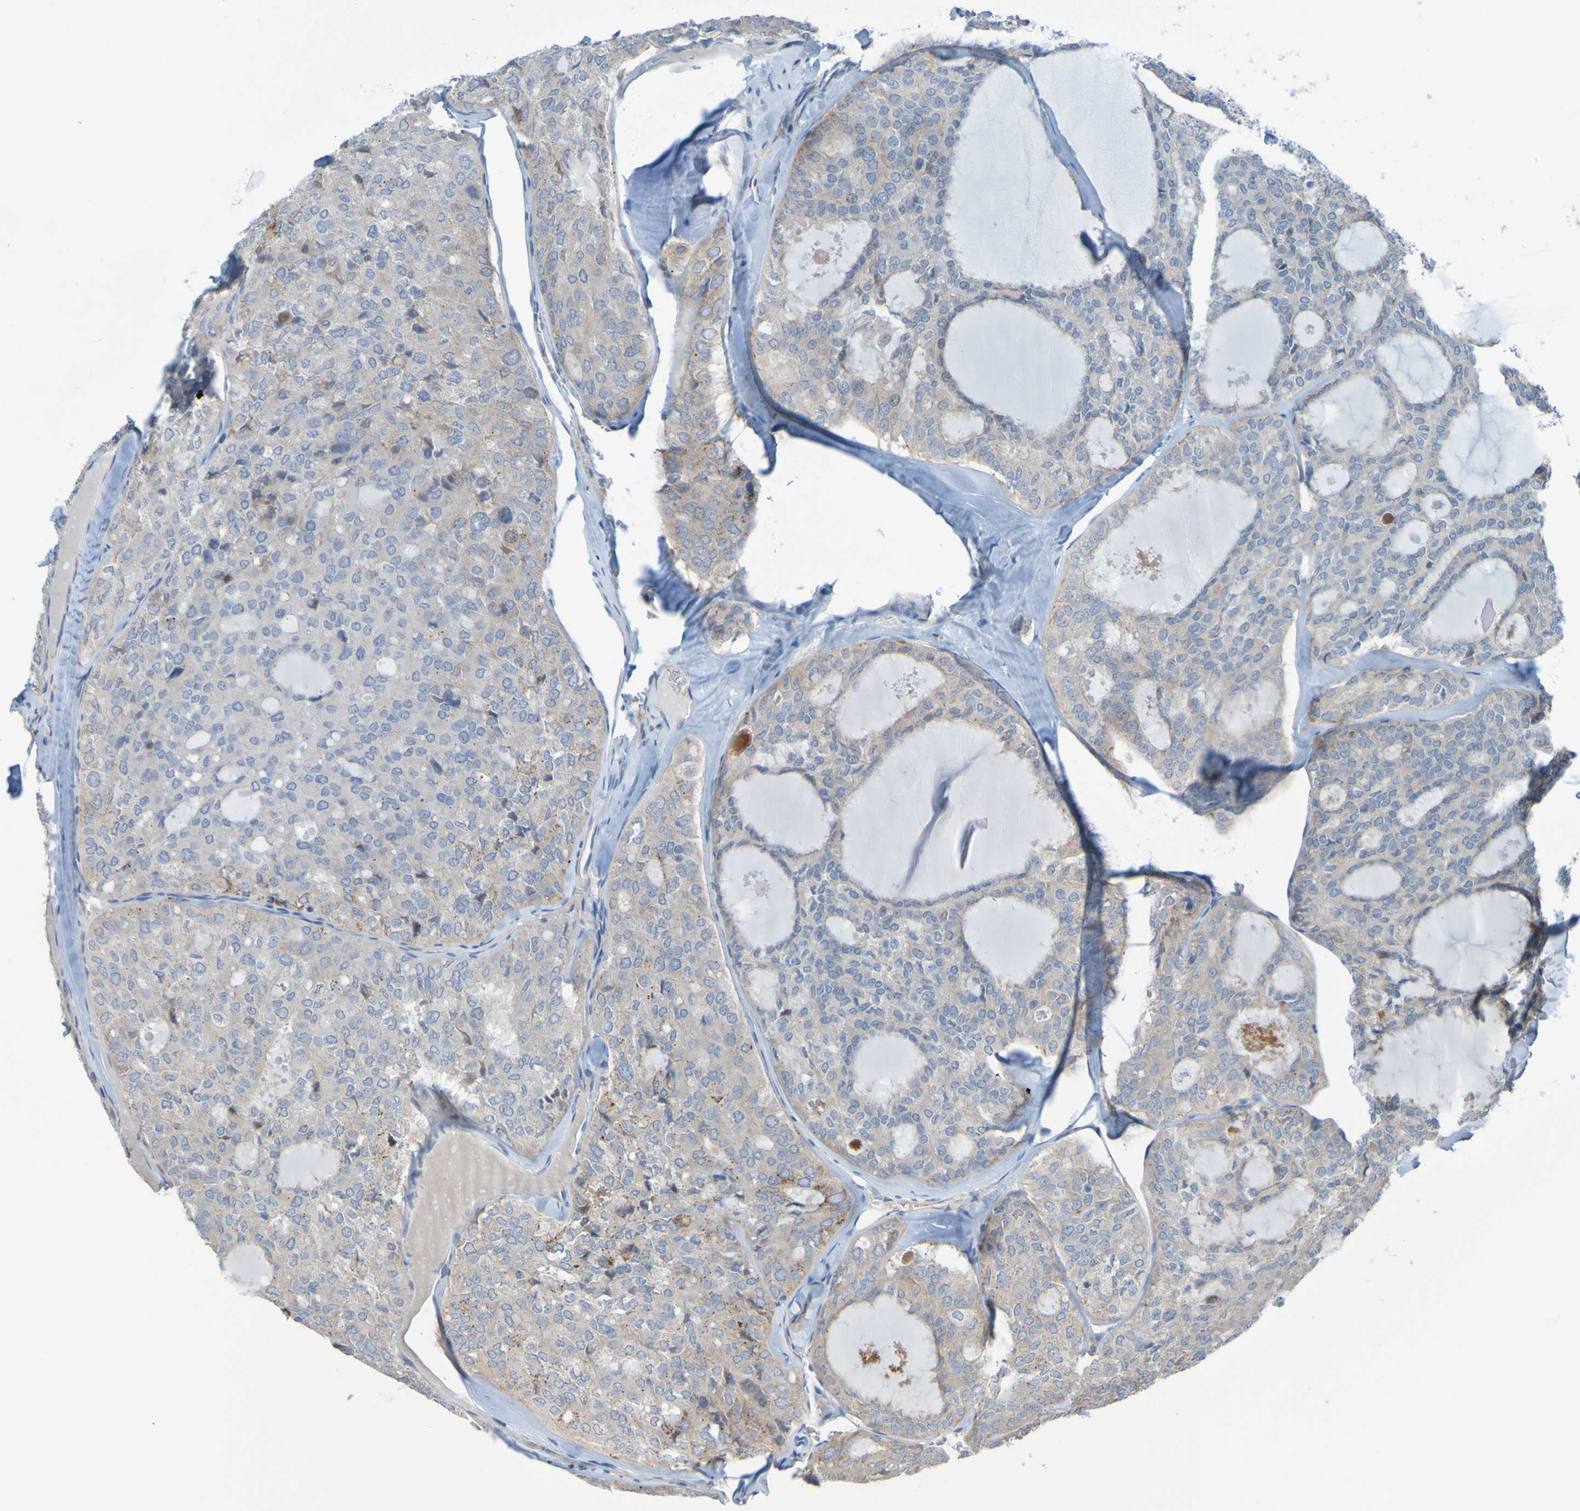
{"staining": {"intensity": "weak", "quantity": "25%-75%", "location": "cytoplasmic/membranous"}, "tissue": "thyroid cancer", "cell_type": "Tumor cells", "image_type": "cancer", "snomed": [{"axis": "morphology", "description": "Follicular adenoma carcinoma, NOS"}, {"axis": "topography", "description": "Thyroid gland"}], "caption": "Follicular adenoma carcinoma (thyroid) stained with a brown dye exhibits weak cytoplasmic/membranous positive expression in about 25%-75% of tumor cells.", "gene": "NPRL3", "patient": {"sex": "male", "age": 75}}